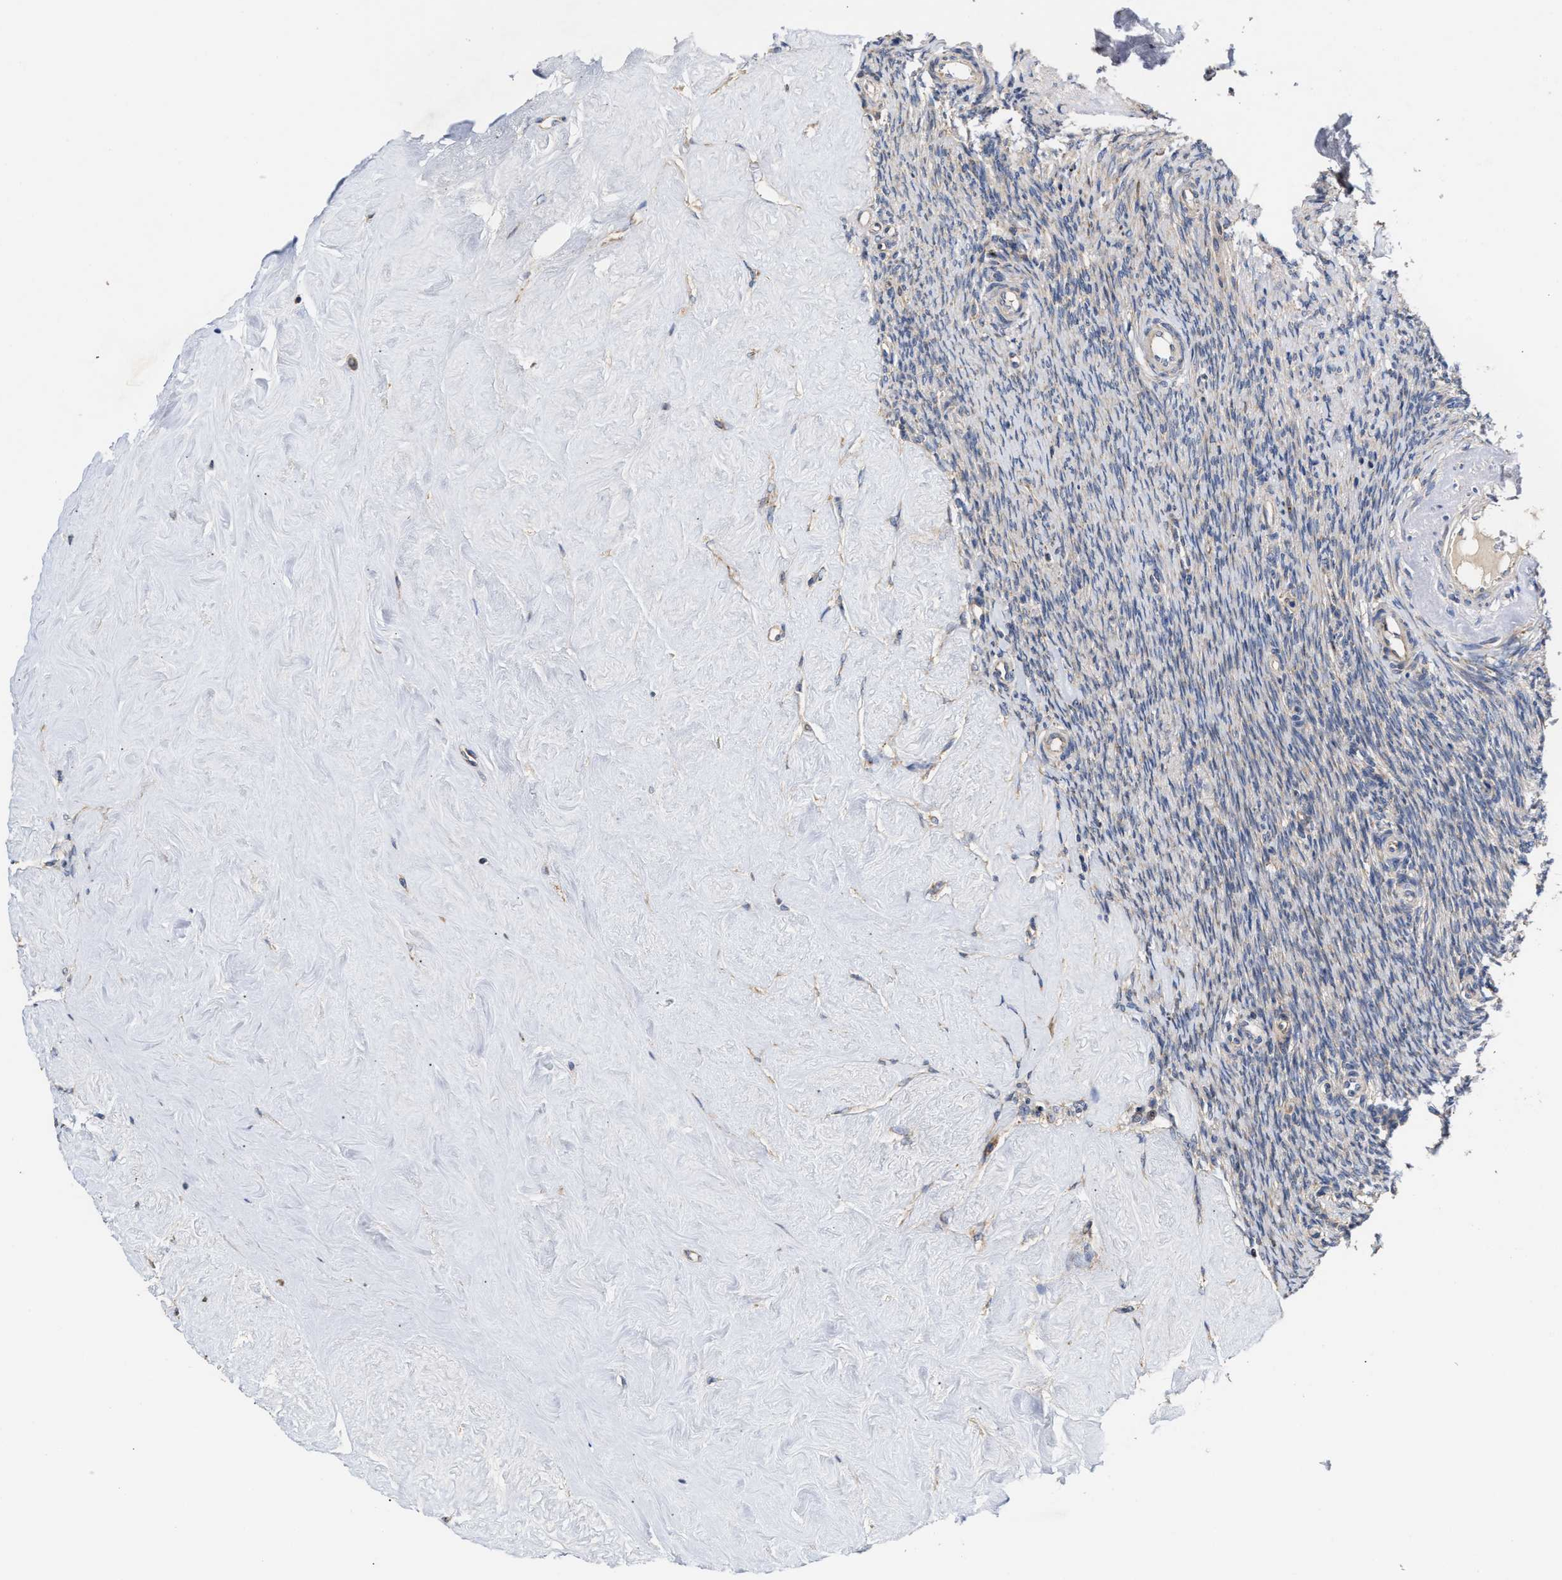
{"staining": {"intensity": "moderate", "quantity": ">75%", "location": "cytoplasmic/membranous"}, "tissue": "ovary", "cell_type": "Follicle cells", "image_type": "normal", "snomed": [{"axis": "morphology", "description": "Normal tissue, NOS"}, {"axis": "topography", "description": "Ovary"}], "caption": "Normal ovary was stained to show a protein in brown. There is medium levels of moderate cytoplasmic/membranous staining in about >75% of follicle cells. (brown staining indicates protein expression, while blue staining denotes nuclei).", "gene": "MALSU1", "patient": {"sex": "female", "age": 41}}